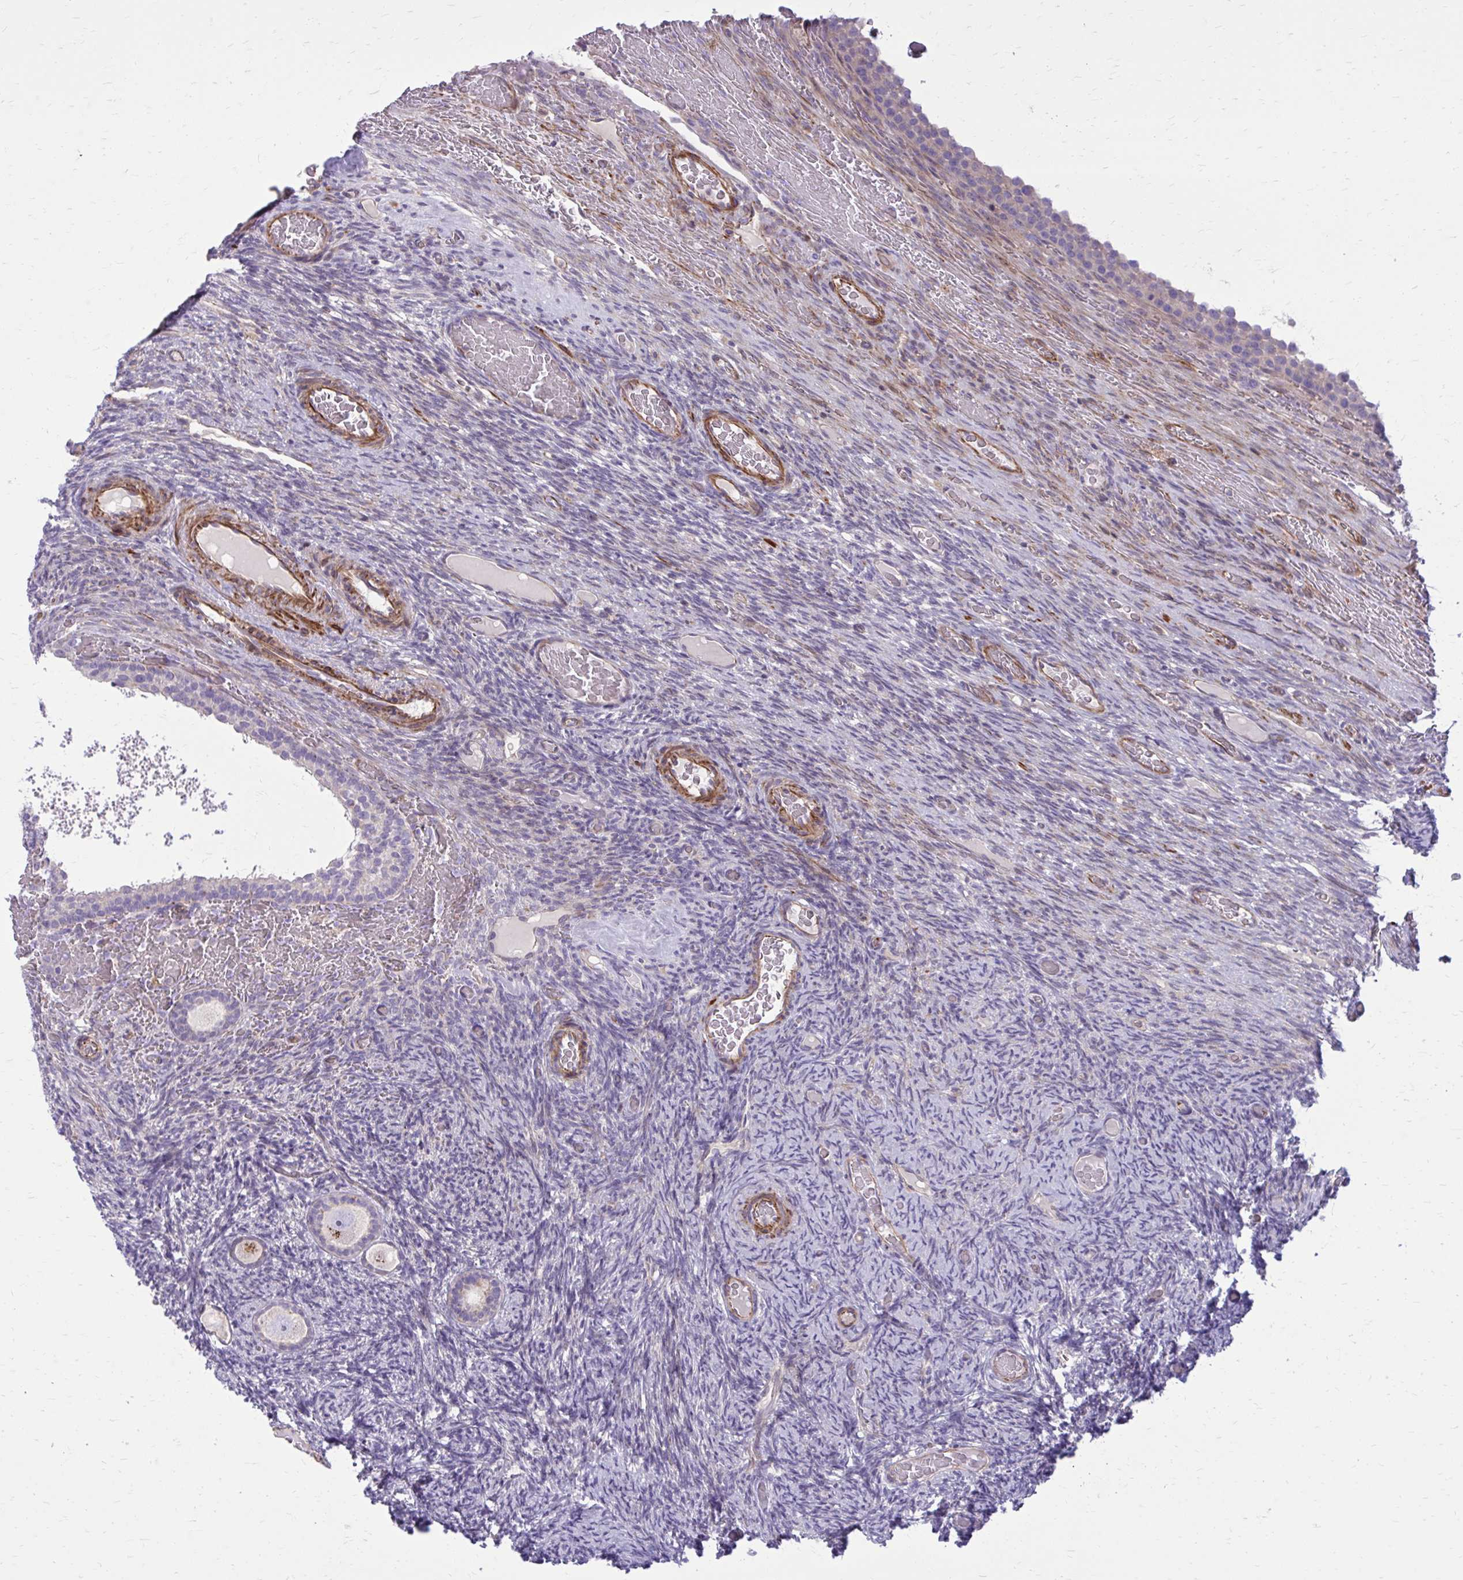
{"staining": {"intensity": "negative", "quantity": "none", "location": "none"}, "tissue": "ovary", "cell_type": "Follicle cells", "image_type": "normal", "snomed": [{"axis": "morphology", "description": "Normal tissue, NOS"}, {"axis": "topography", "description": "Ovary"}], "caption": "Immunohistochemical staining of normal human ovary displays no significant staining in follicle cells. The staining is performed using DAB (3,3'-diaminobenzidine) brown chromogen with nuclei counter-stained in using hematoxylin.", "gene": "FAP", "patient": {"sex": "female", "age": 34}}